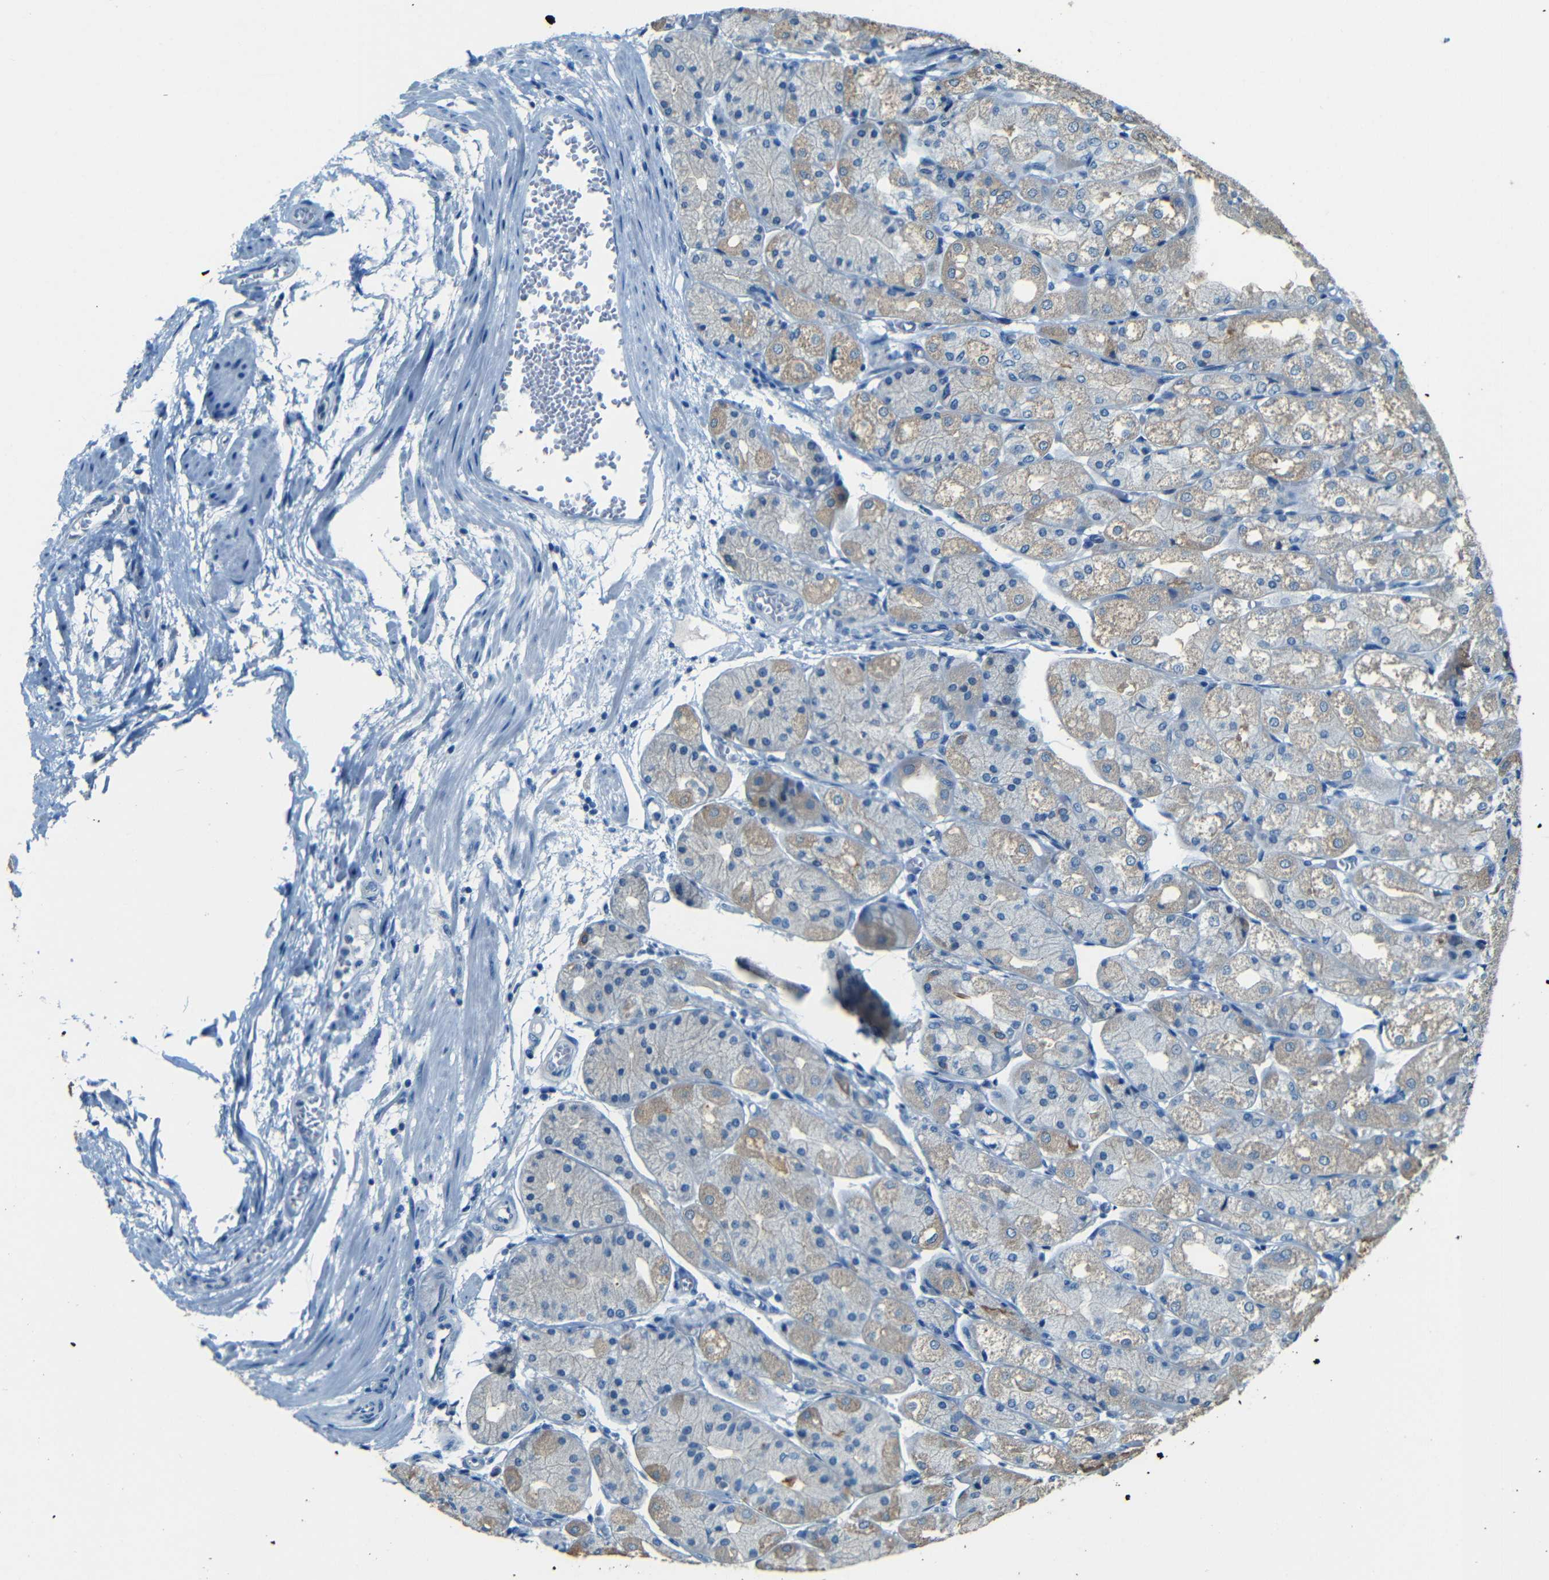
{"staining": {"intensity": "weak", "quantity": "<25%", "location": "cytoplasmic/membranous"}, "tissue": "stomach", "cell_type": "Glandular cells", "image_type": "normal", "snomed": [{"axis": "morphology", "description": "Normal tissue, NOS"}, {"axis": "topography", "description": "Stomach, upper"}], "caption": "Immunohistochemistry of benign human stomach reveals no staining in glandular cells.", "gene": "ZMAT1", "patient": {"sex": "male", "age": 72}}